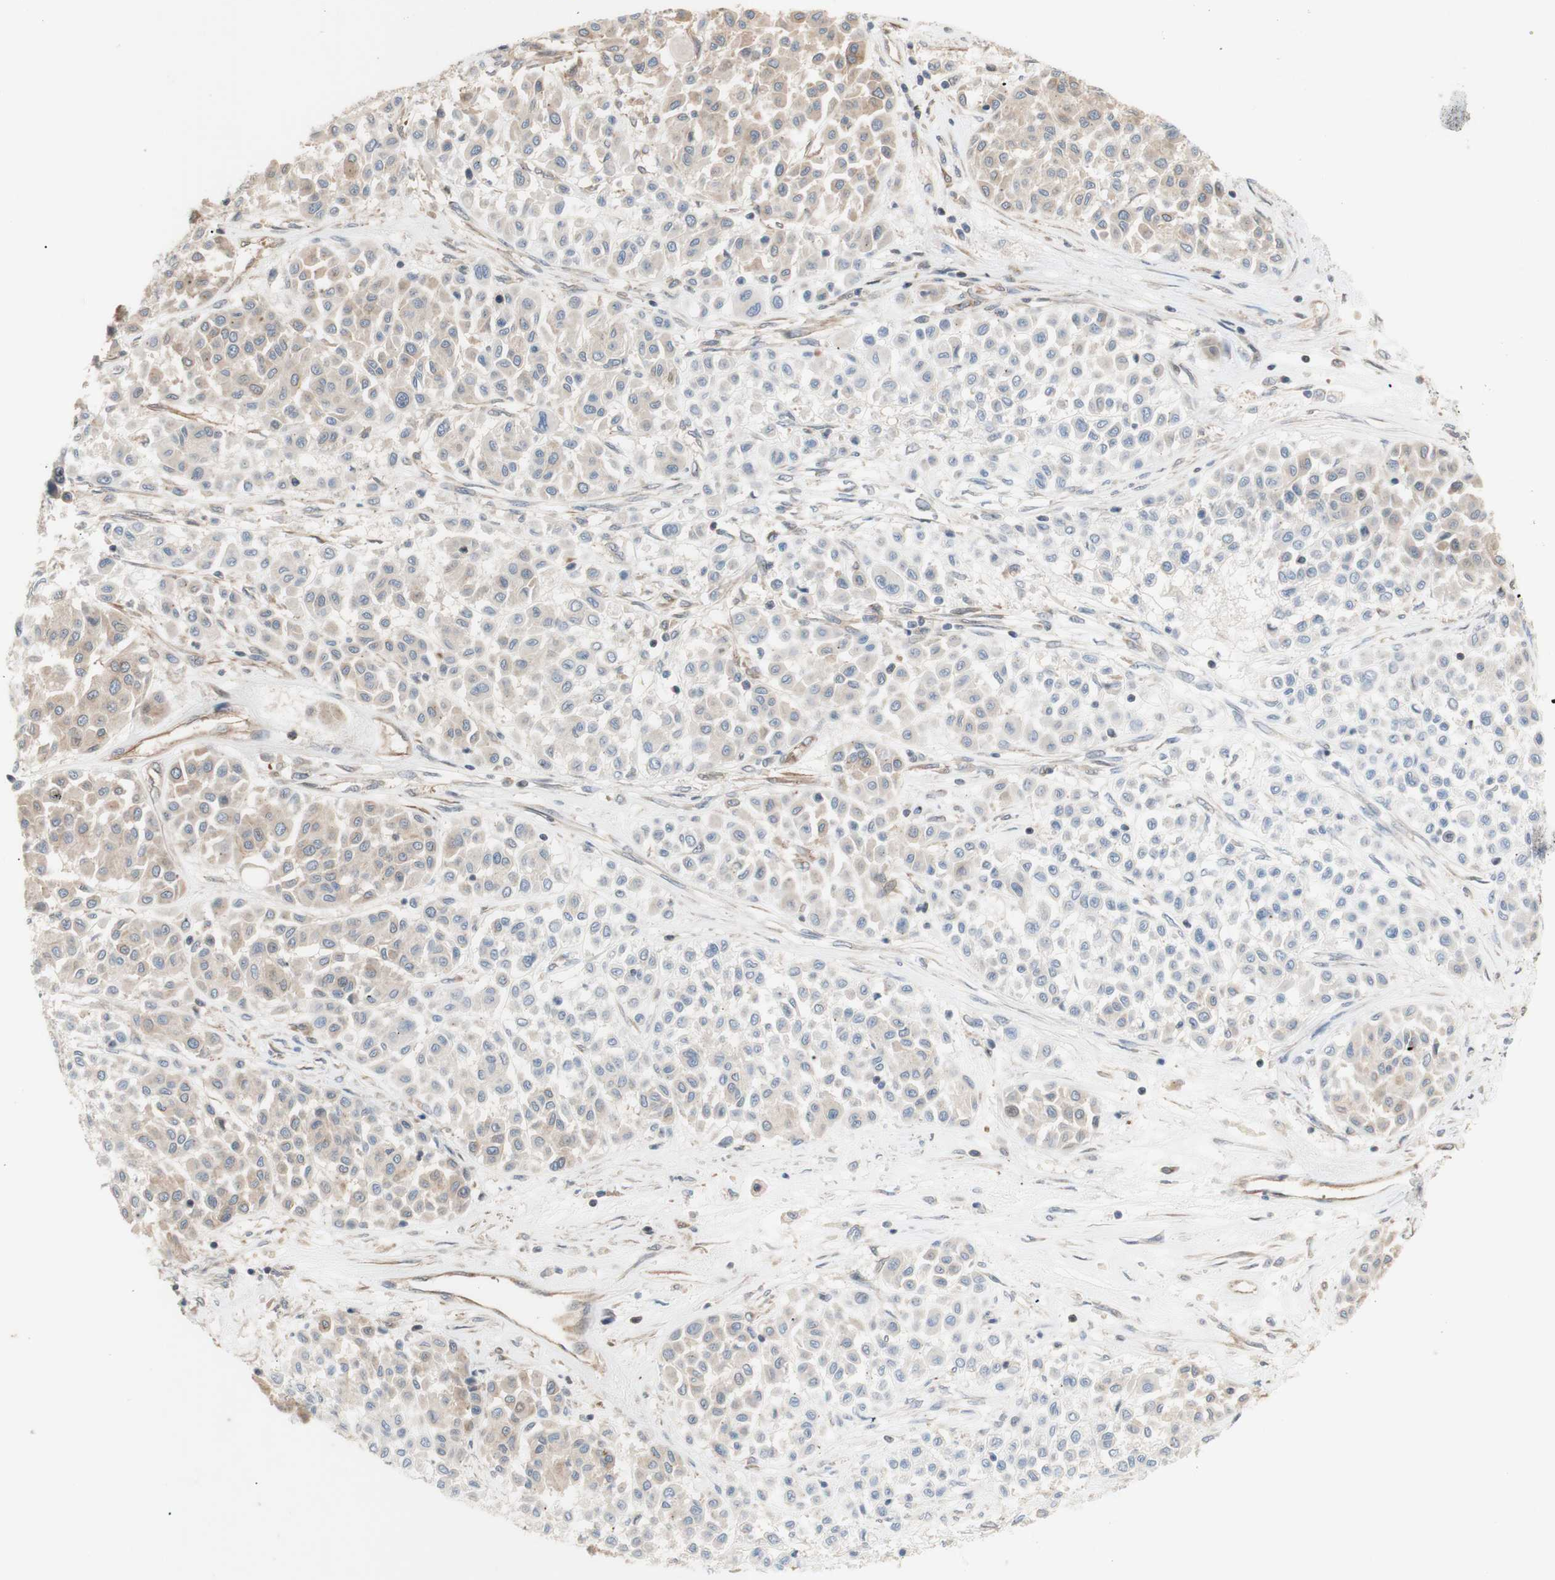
{"staining": {"intensity": "moderate", "quantity": "25%-75%", "location": "cytoplasmic/membranous"}, "tissue": "melanoma", "cell_type": "Tumor cells", "image_type": "cancer", "snomed": [{"axis": "morphology", "description": "Malignant melanoma, Metastatic site"}, {"axis": "topography", "description": "Soft tissue"}], "caption": "Melanoma stained with a brown dye displays moderate cytoplasmic/membranous positive staining in approximately 25%-75% of tumor cells.", "gene": "DYNLRB1", "patient": {"sex": "male", "age": 41}}